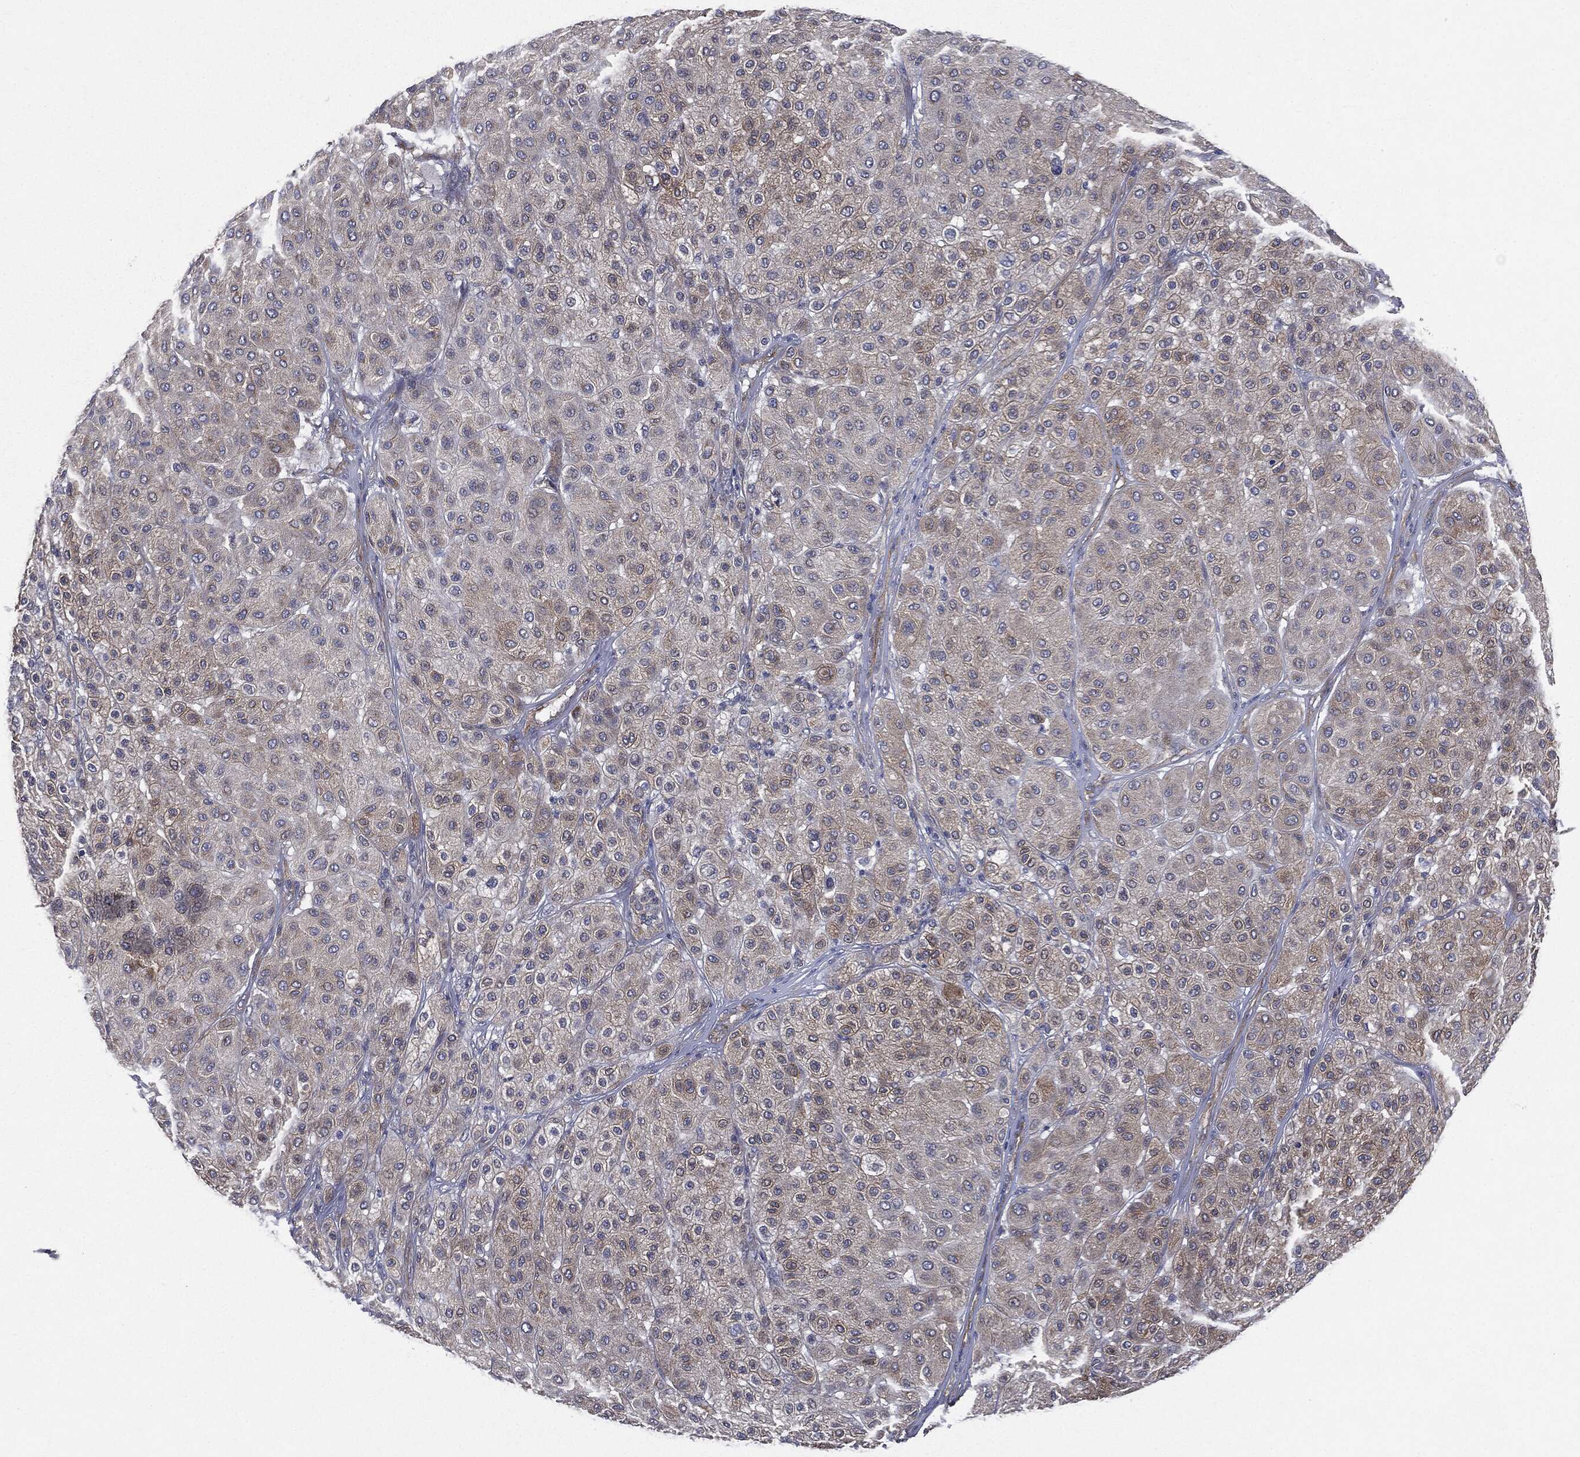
{"staining": {"intensity": "weak", "quantity": "25%-75%", "location": "cytoplasmic/membranous"}, "tissue": "melanoma", "cell_type": "Tumor cells", "image_type": "cancer", "snomed": [{"axis": "morphology", "description": "Malignant melanoma, Metastatic site"}, {"axis": "topography", "description": "Smooth muscle"}], "caption": "Weak cytoplasmic/membranous staining is identified in about 25%-75% of tumor cells in malignant melanoma (metastatic site).", "gene": "EPS15L1", "patient": {"sex": "male", "age": 41}}